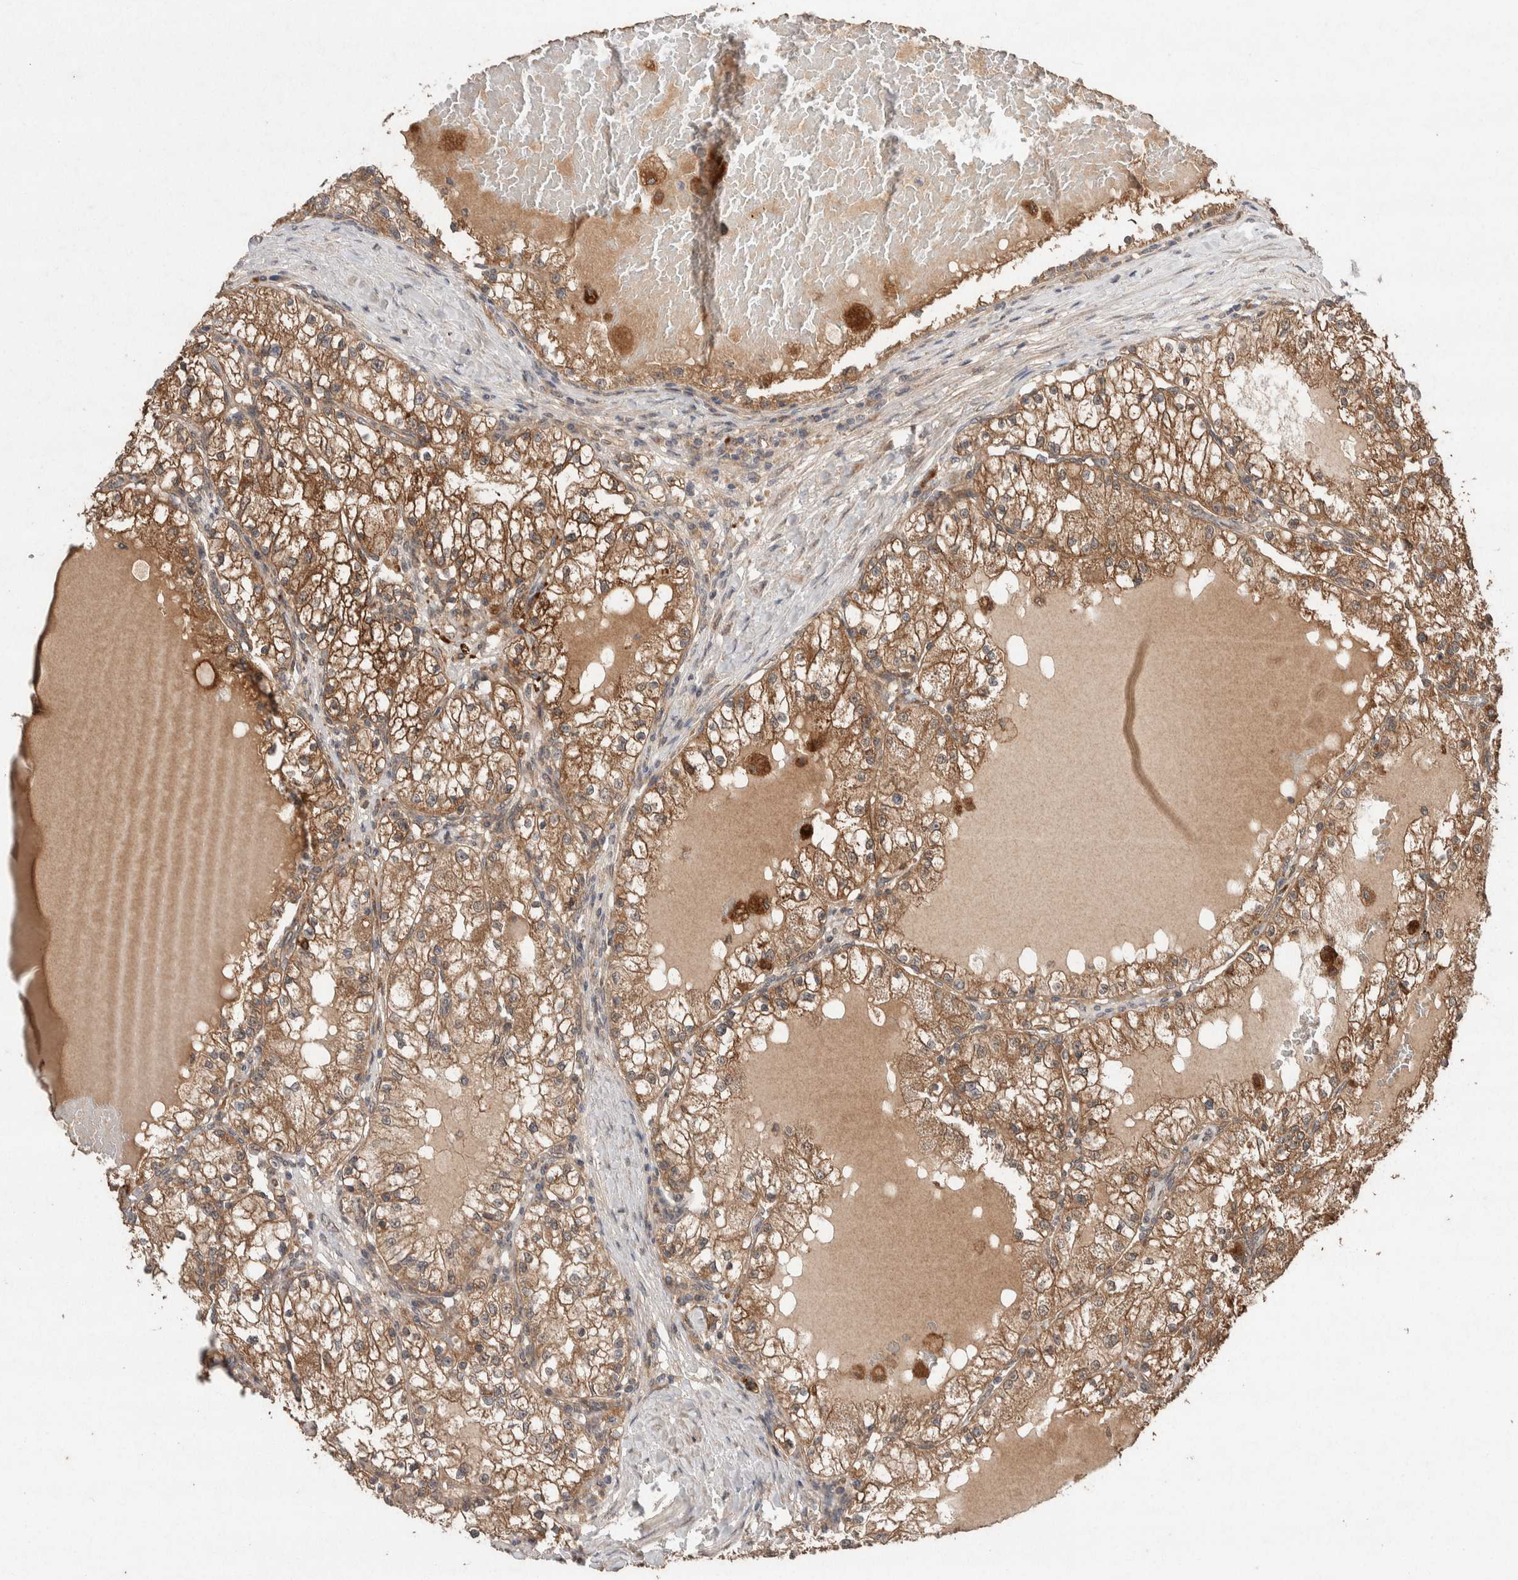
{"staining": {"intensity": "moderate", "quantity": ">75%", "location": "cytoplasmic/membranous"}, "tissue": "renal cancer", "cell_type": "Tumor cells", "image_type": "cancer", "snomed": [{"axis": "morphology", "description": "Adenocarcinoma, NOS"}, {"axis": "topography", "description": "Kidney"}], "caption": "Immunohistochemical staining of adenocarcinoma (renal) demonstrates medium levels of moderate cytoplasmic/membranous protein staining in about >75% of tumor cells.", "gene": "KCNJ5", "patient": {"sex": "male", "age": 68}}